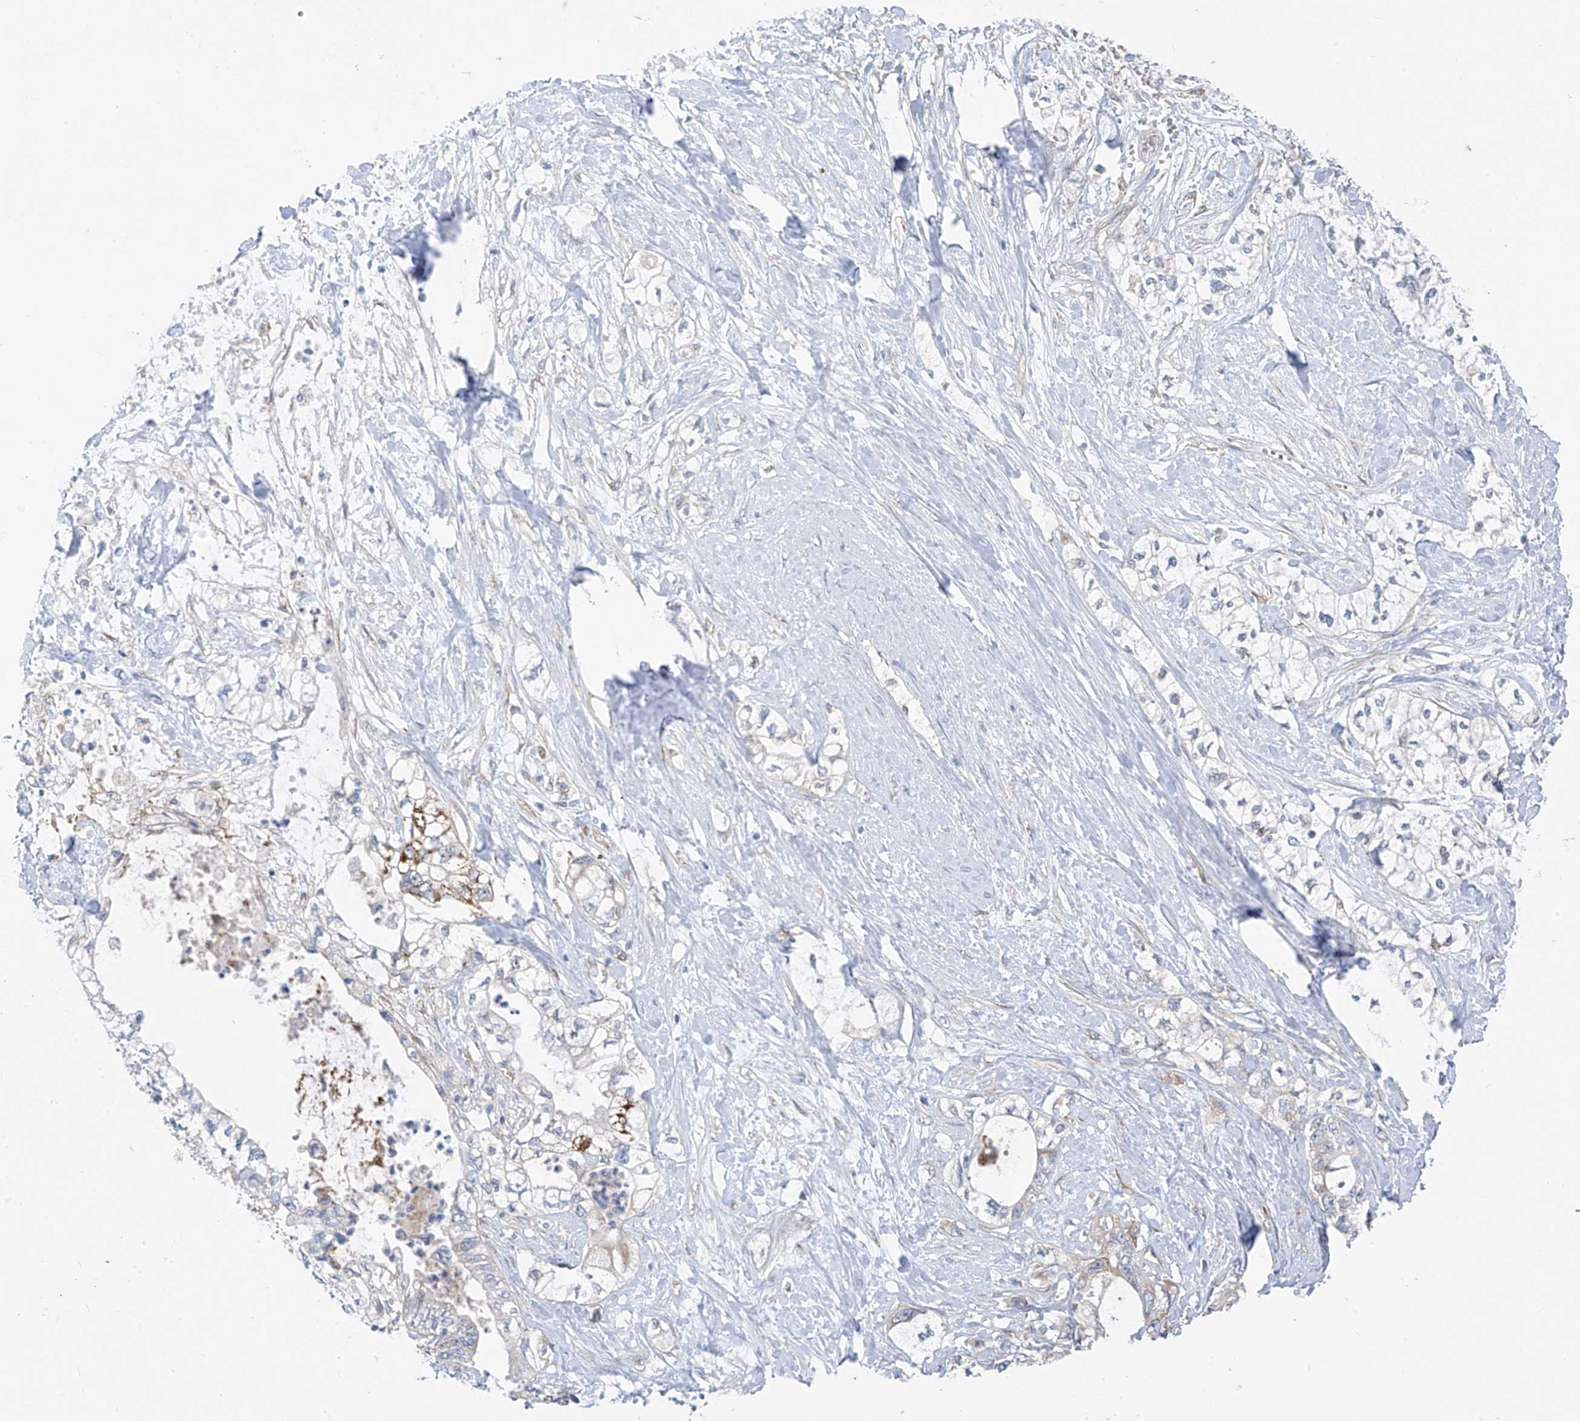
{"staining": {"intensity": "negative", "quantity": "none", "location": "none"}, "tissue": "pancreatic cancer", "cell_type": "Tumor cells", "image_type": "cancer", "snomed": [{"axis": "morphology", "description": "Adenocarcinoma, NOS"}, {"axis": "topography", "description": "Pancreas"}], "caption": "IHC image of human pancreatic cancer stained for a protein (brown), which reveals no staining in tumor cells.", "gene": "EOMES", "patient": {"sex": "male", "age": 70}}